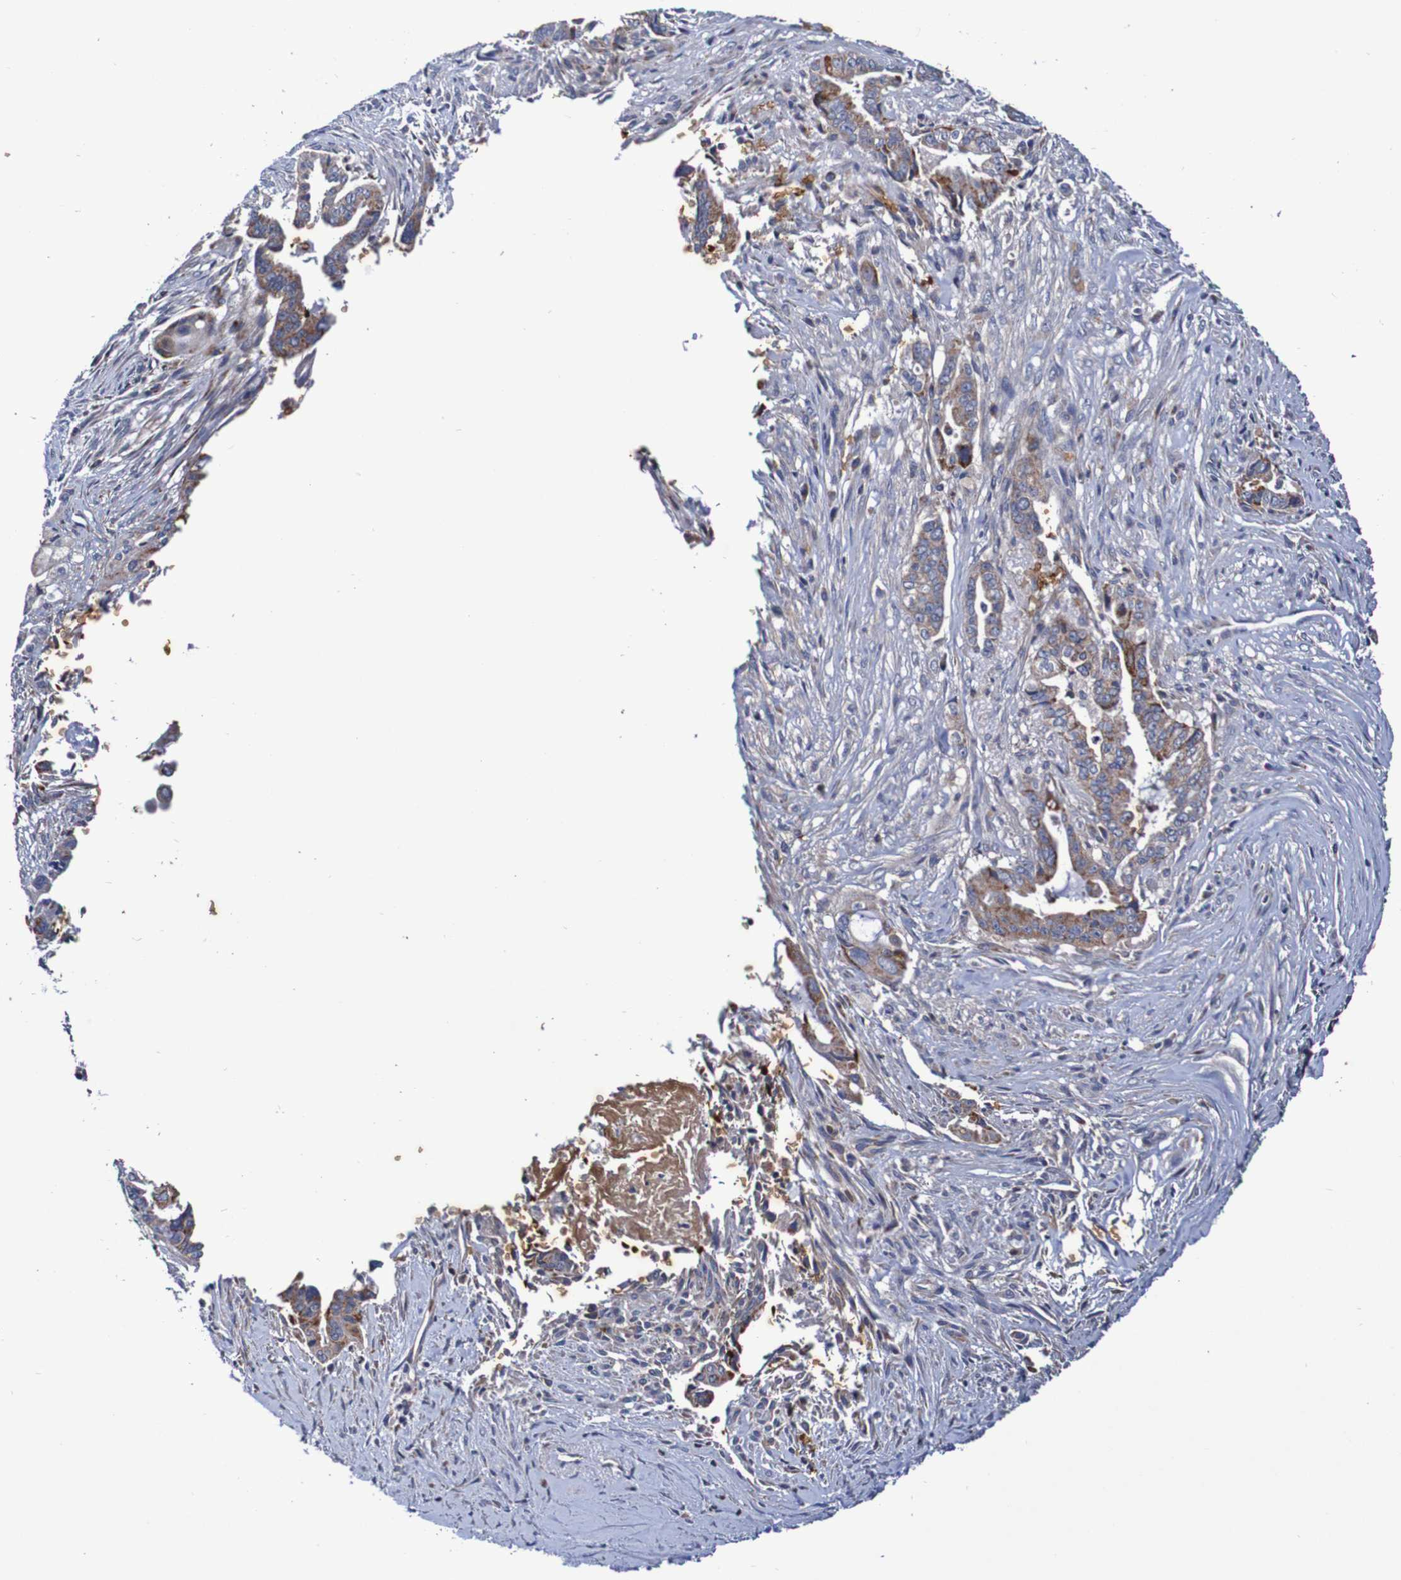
{"staining": {"intensity": "moderate", "quantity": ">75%", "location": "cytoplasmic/membranous"}, "tissue": "pancreatic cancer", "cell_type": "Tumor cells", "image_type": "cancer", "snomed": [{"axis": "morphology", "description": "Adenocarcinoma, NOS"}, {"axis": "topography", "description": "Pancreas"}], "caption": "This image exhibits pancreatic cancer (adenocarcinoma) stained with immunohistochemistry (IHC) to label a protein in brown. The cytoplasmic/membranous of tumor cells show moderate positivity for the protein. Nuclei are counter-stained blue.", "gene": "WNT4", "patient": {"sex": "male", "age": 70}}